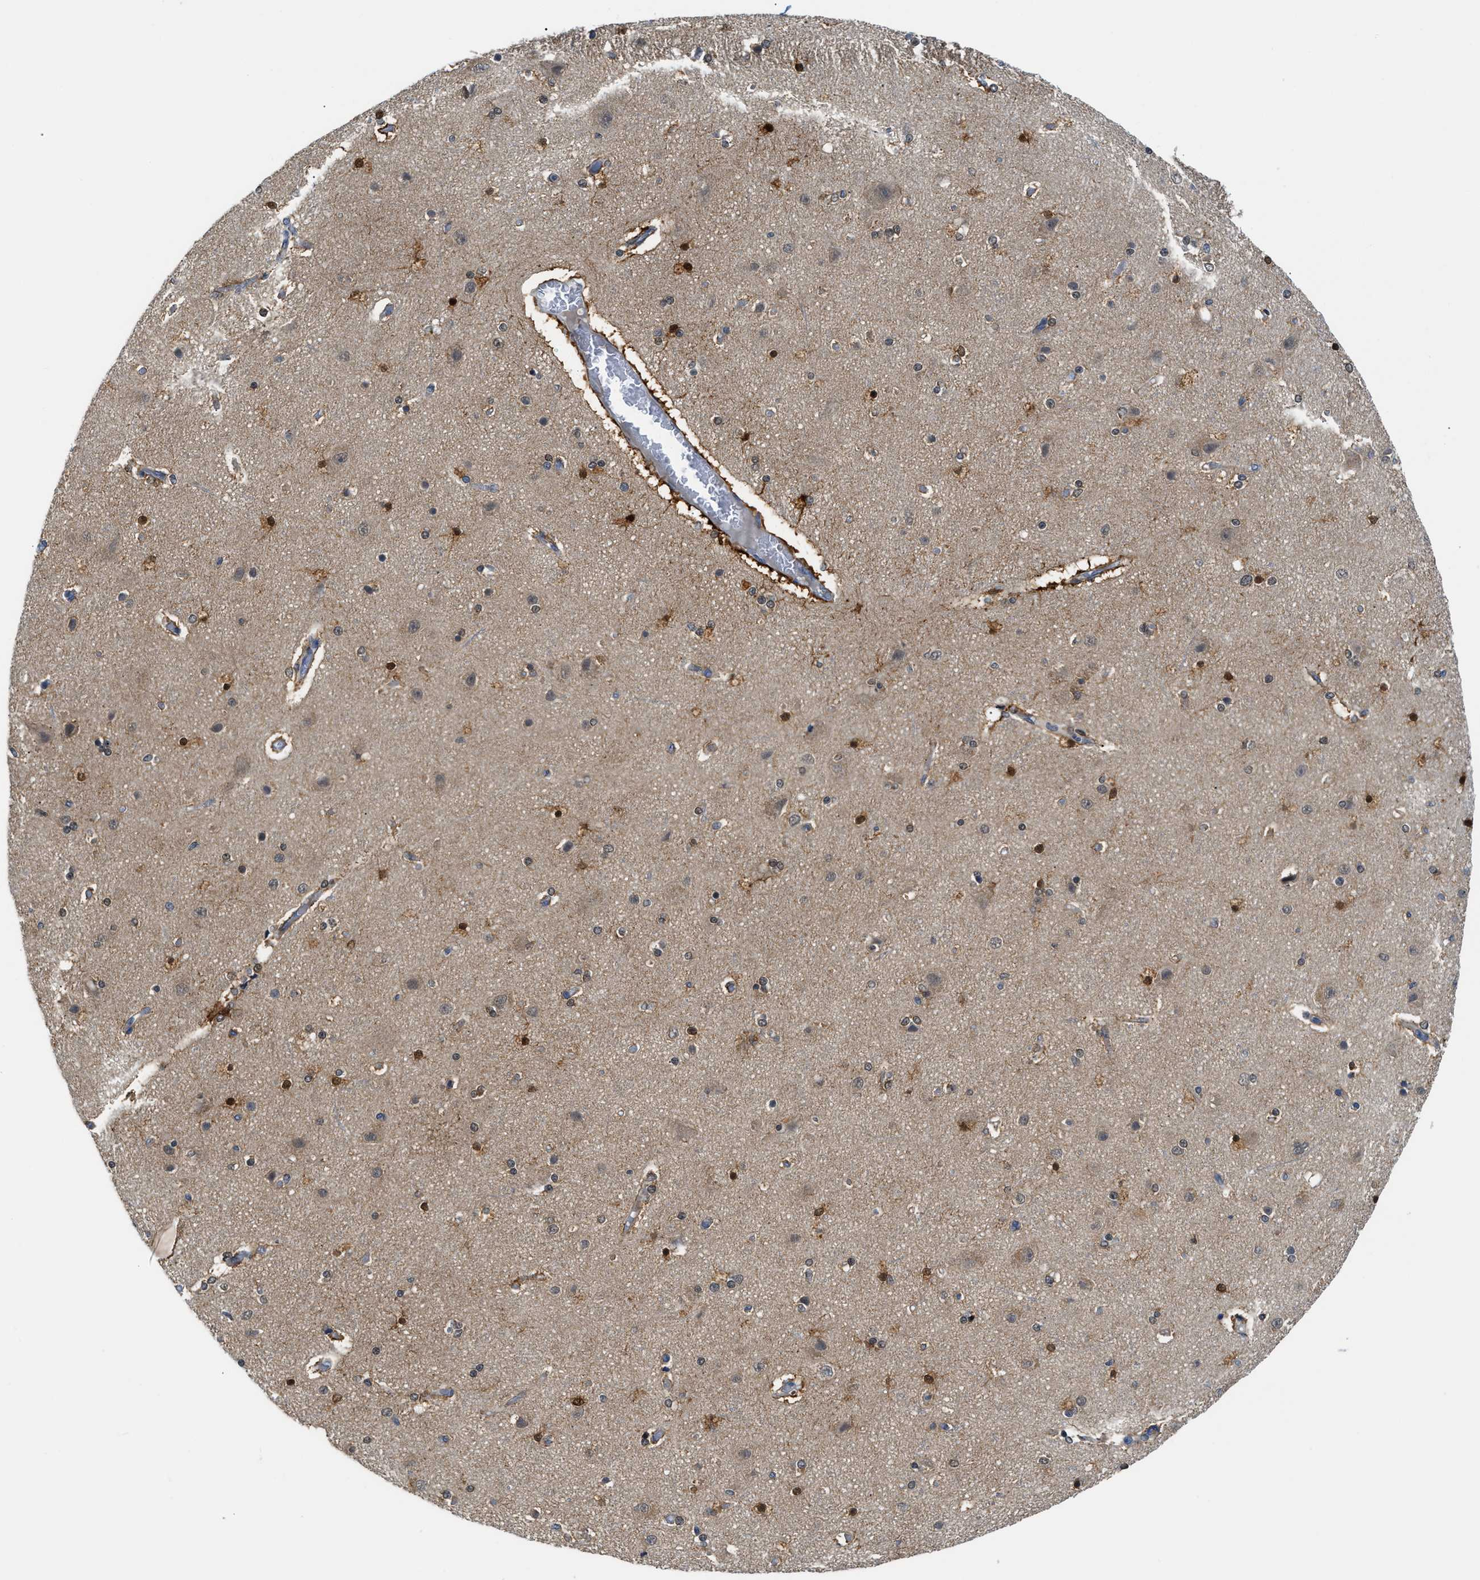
{"staining": {"intensity": "strong", "quantity": ">75%", "location": "cytoplasmic/membranous"}, "tissue": "cerebral cortex", "cell_type": "Endothelial cells", "image_type": "normal", "snomed": [{"axis": "morphology", "description": "Normal tissue, NOS"}, {"axis": "topography", "description": "Cerebral cortex"}], "caption": "Protein expression analysis of normal human cerebral cortex reveals strong cytoplasmic/membranous staining in approximately >75% of endothelial cells.", "gene": "PSAT1", "patient": {"sex": "female", "age": 54}}